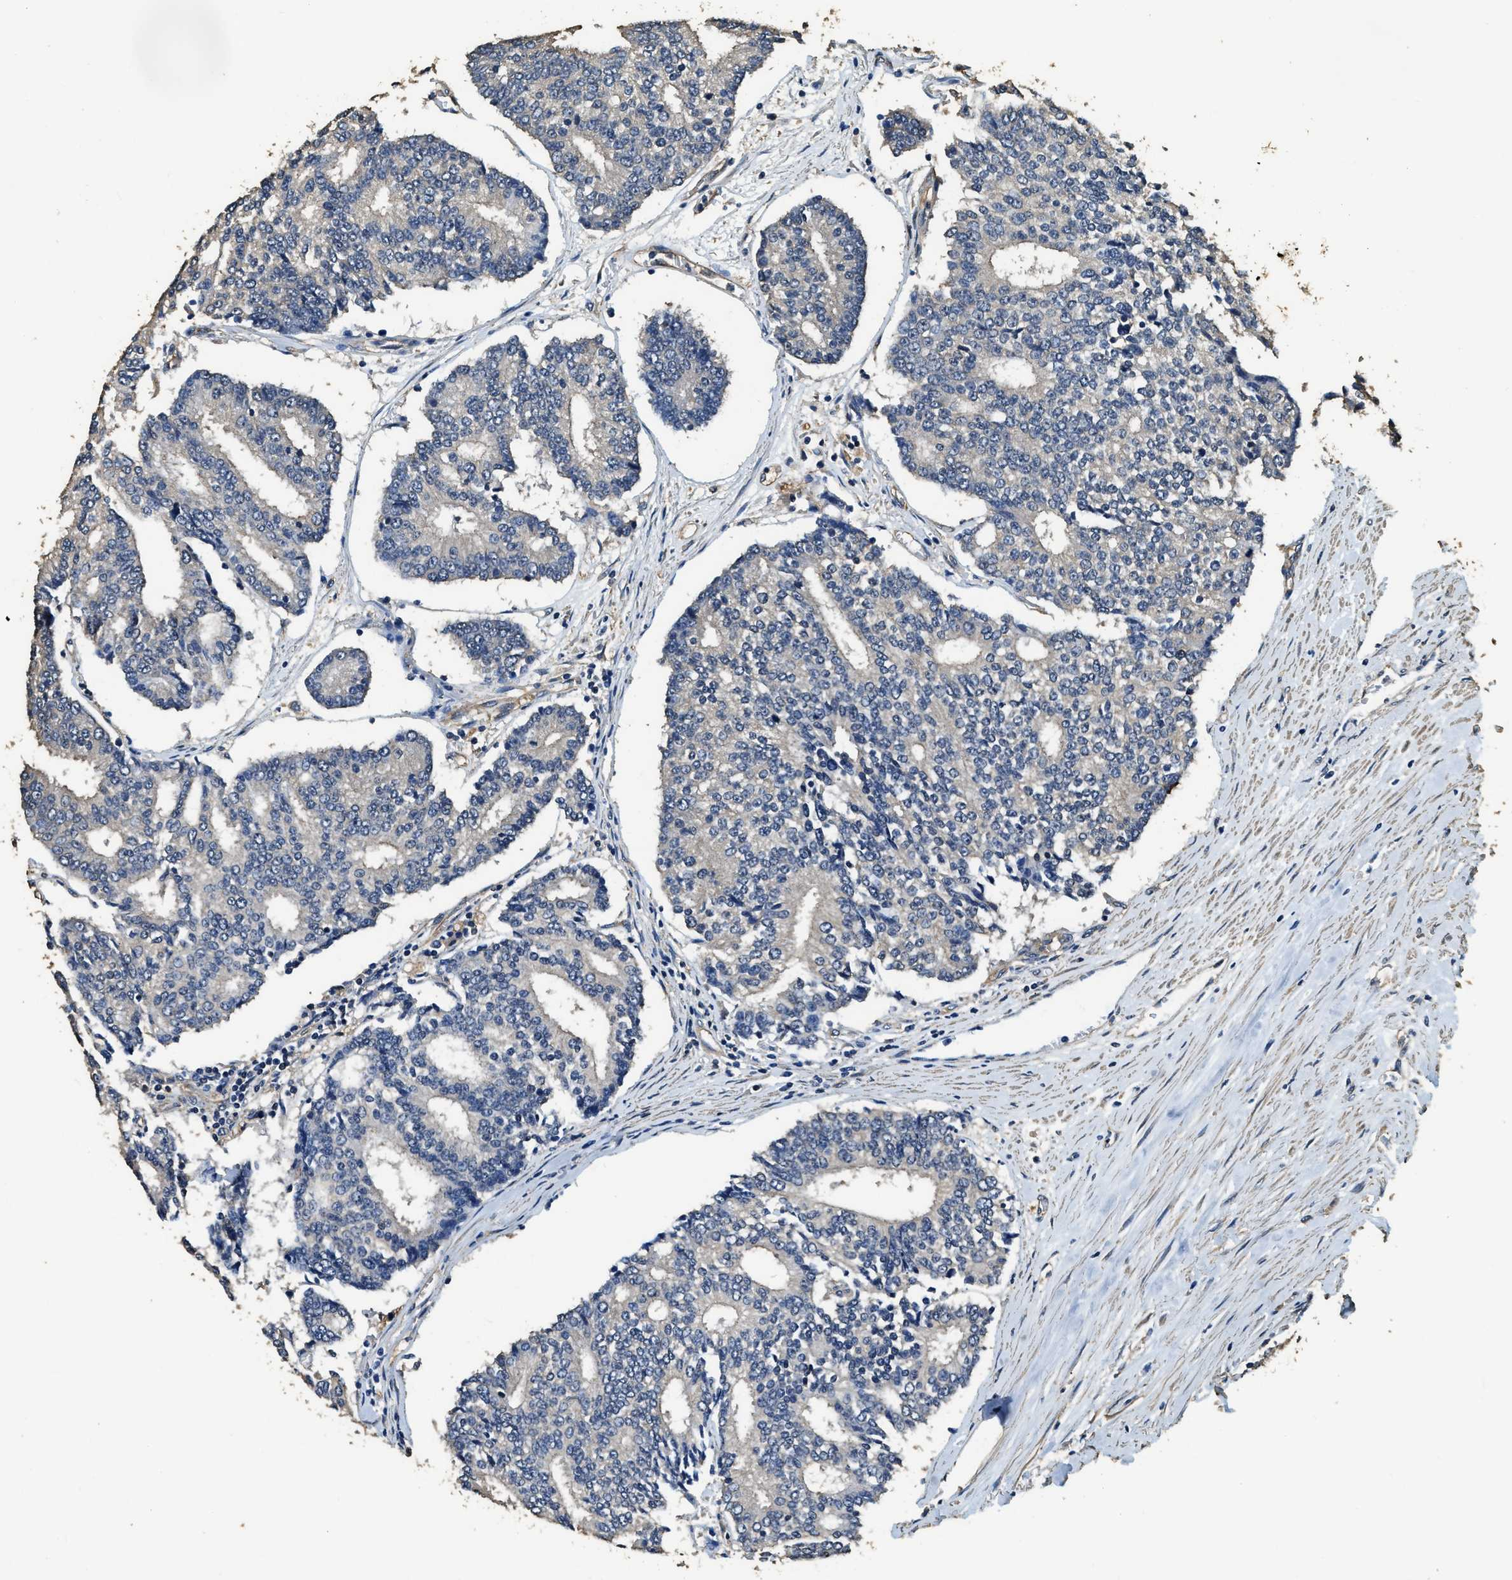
{"staining": {"intensity": "negative", "quantity": "none", "location": "none"}, "tissue": "prostate cancer", "cell_type": "Tumor cells", "image_type": "cancer", "snomed": [{"axis": "morphology", "description": "Adenocarcinoma, High grade"}, {"axis": "topography", "description": "Prostate"}], "caption": "IHC image of human prostate high-grade adenocarcinoma stained for a protein (brown), which displays no staining in tumor cells. Brightfield microscopy of IHC stained with DAB (brown) and hematoxylin (blue), captured at high magnification.", "gene": "MIB1", "patient": {"sex": "male", "age": 55}}